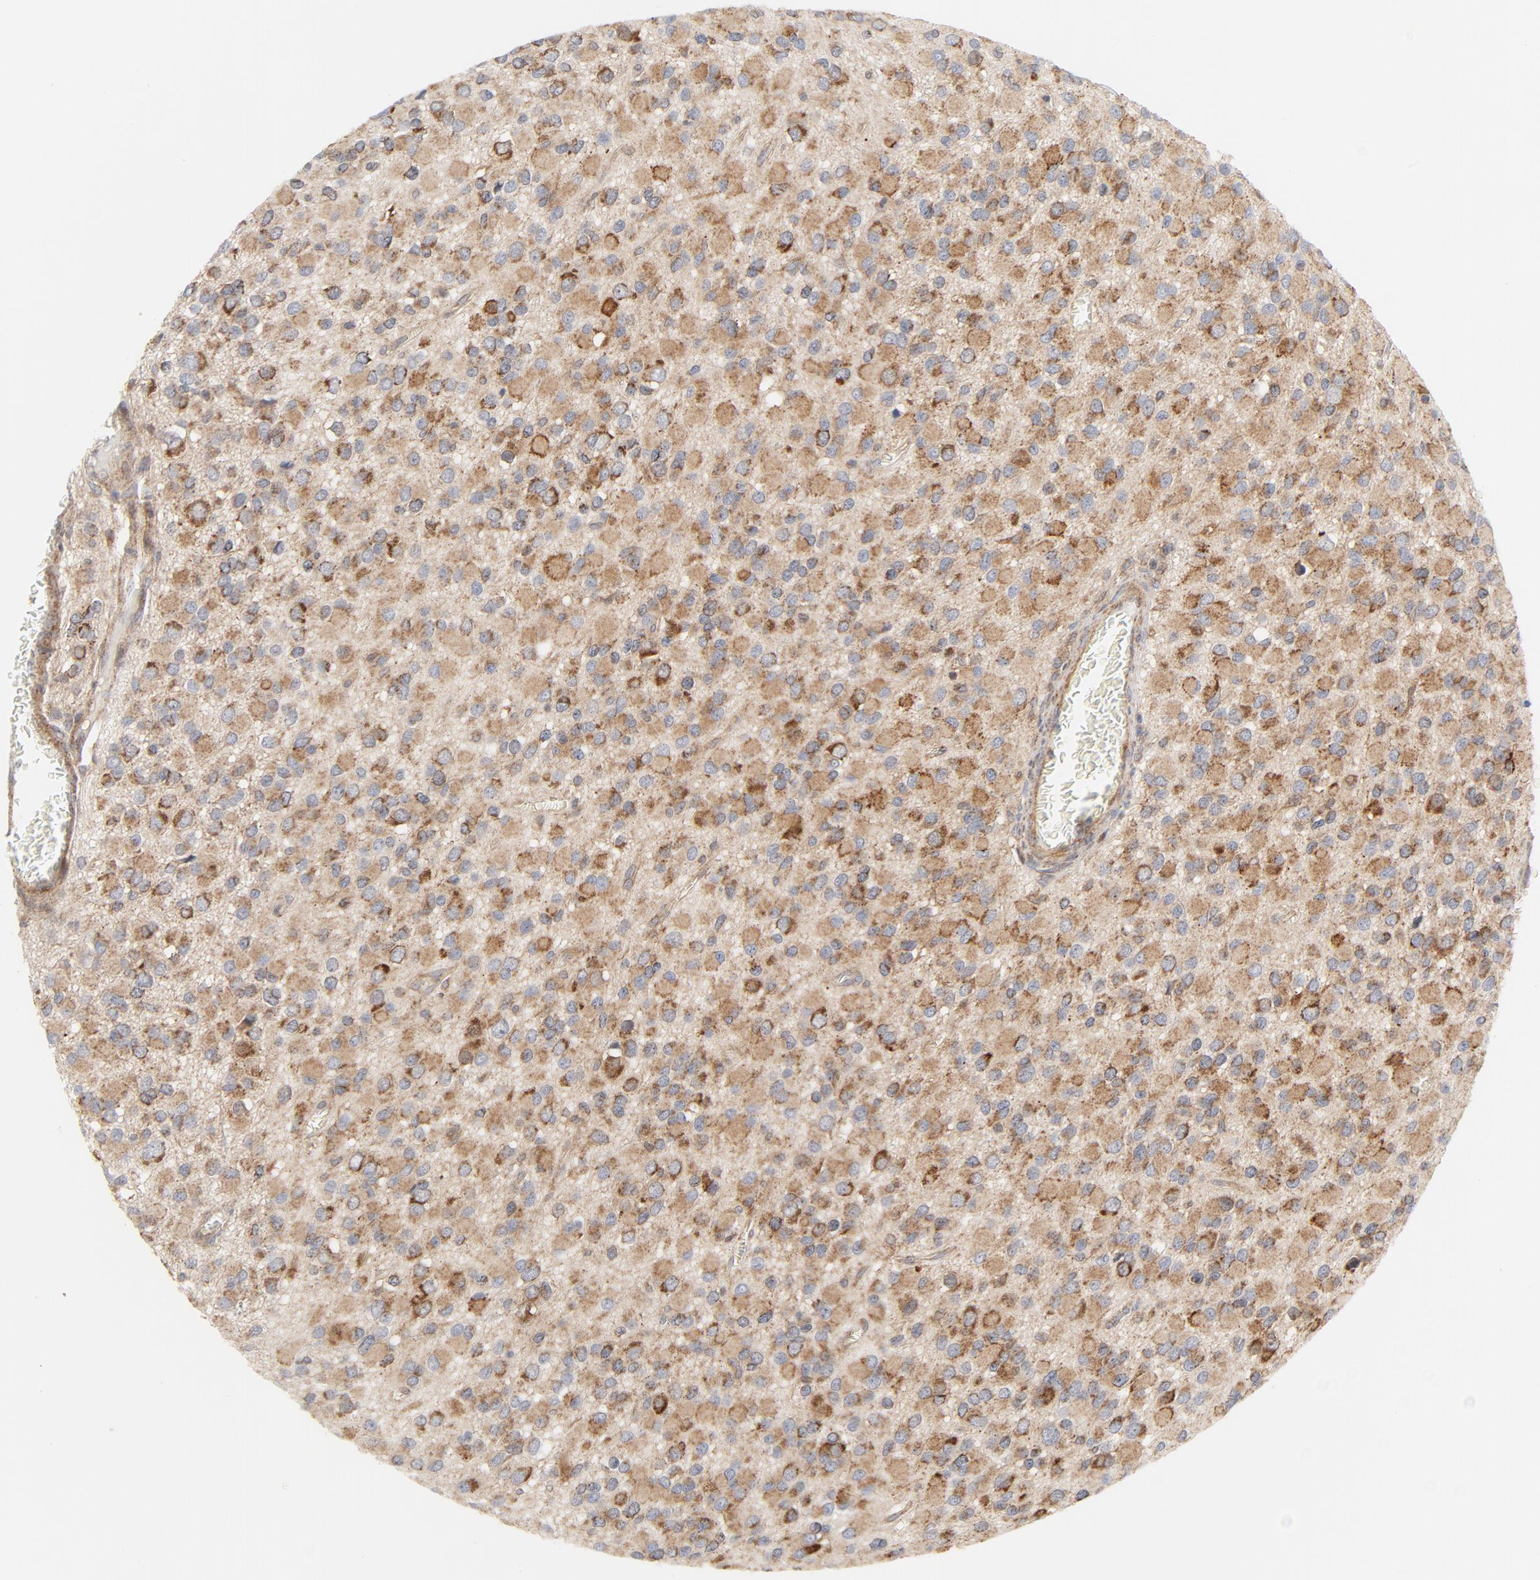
{"staining": {"intensity": "moderate", "quantity": ">75%", "location": "cytoplasmic/membranous"}, "tissue": "glioma", "cell_type": "Tumor cells", "image_type": "cancer", "snomed": [{"axis": "morphology", "description": "Glioma, malignant, Low grade"}, {"axis": "topography", "description": "Brain"}], "caption": "High-magnification brightfield microscopy of low-grade glioma (malignant) stained with DAB (3,3'-diaminobenzidine) (brown) and counterstained with hematoxylin (blue). tumor cells exhibit moderate cytoplasmic/membranous expression is seen in approximately>75% of cells.", "gene": "RAPGEF4", "patient": {"sex": "male", "age": 42}}